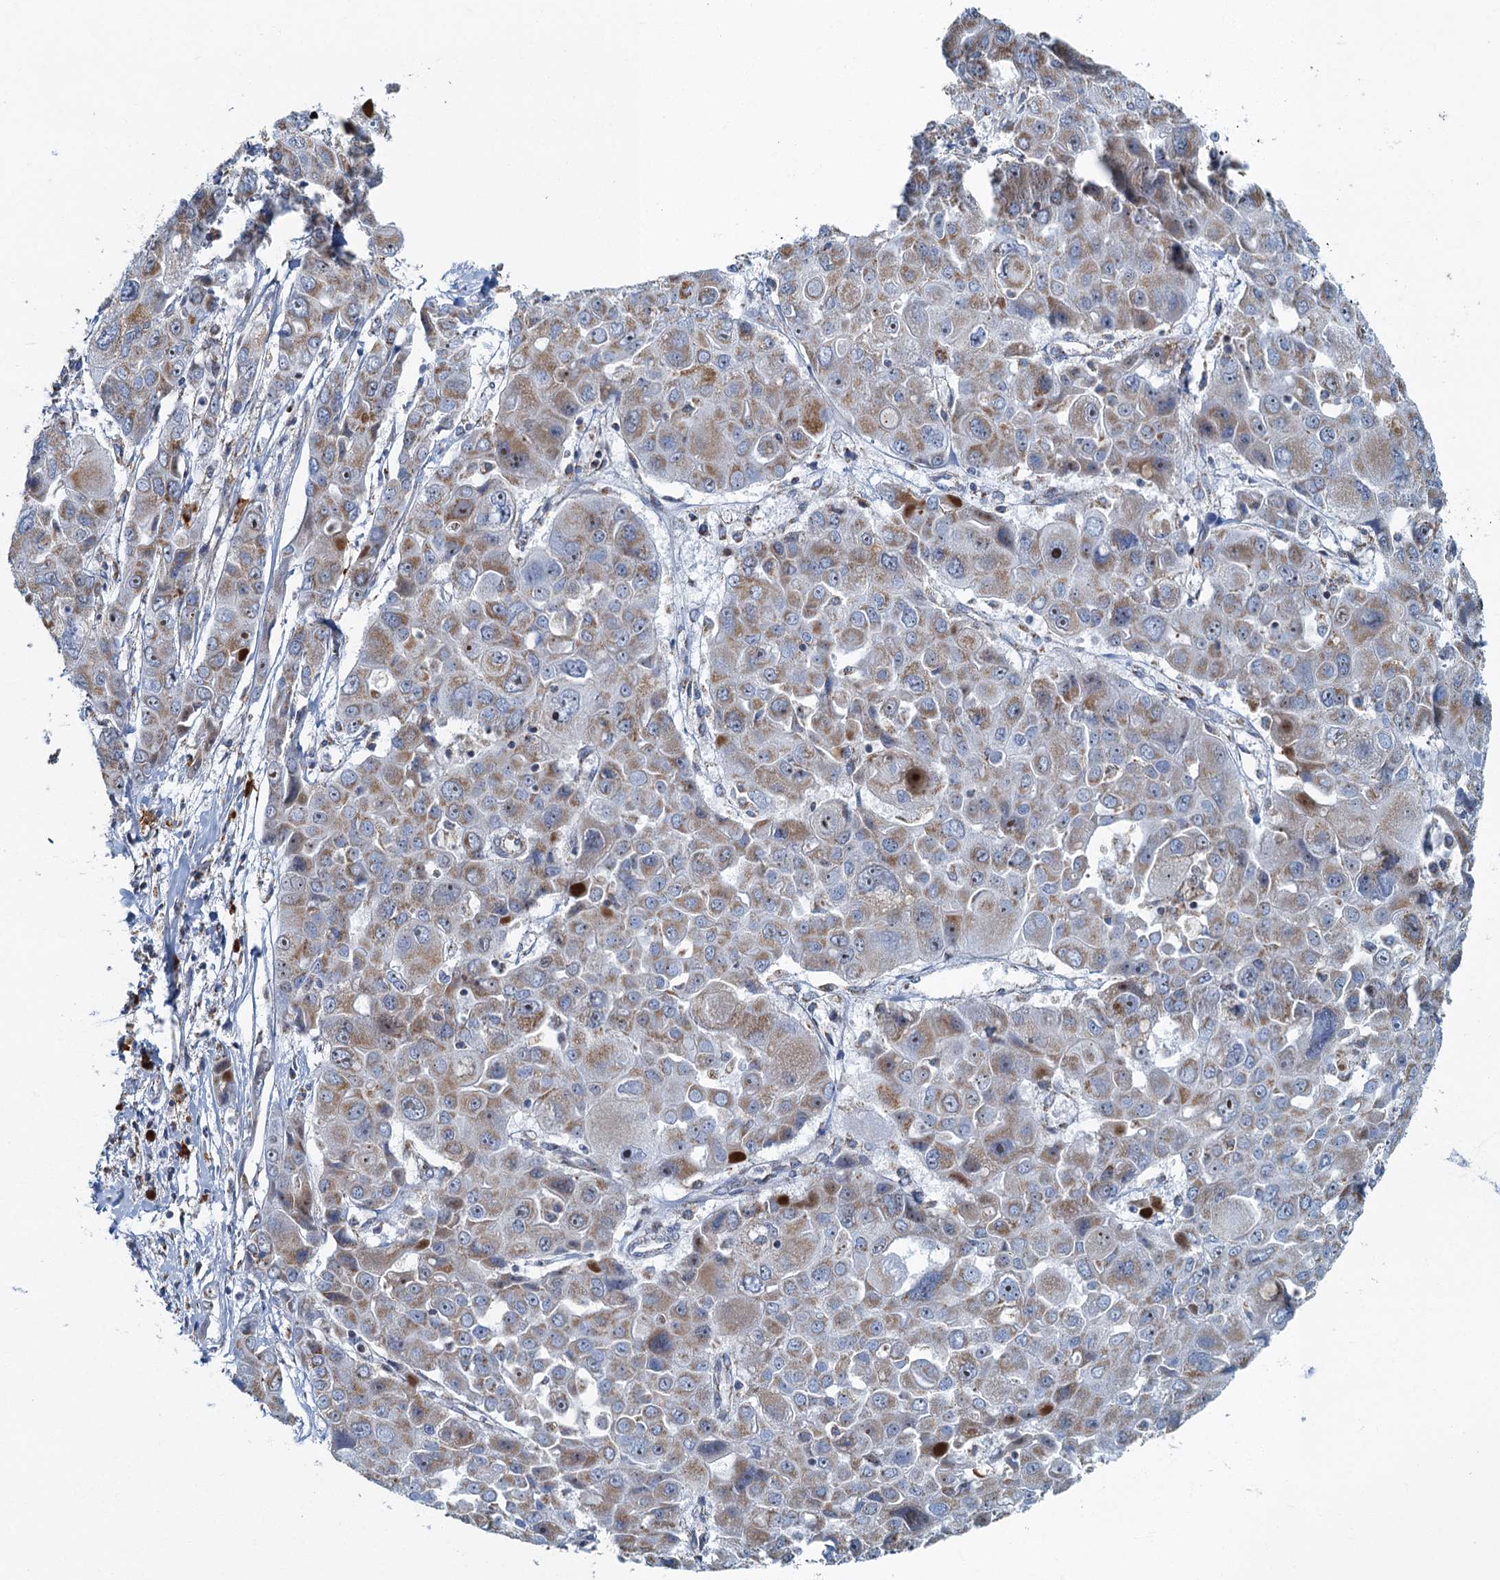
{"staining": {"intensity": "moderate", "quantity": "25%-75%", "location": "cytoplasmic/membranous"}, "tissue": "liver cancer", "cell_type": "Tumor cells", "image_type": "cancer", "snomed": [{"axis": "morphology", "description": "Cholangiocarcinoma"}, {"axis": "topography", "description": "Liver"}], "caption": "Immunohistochemical staining of human liver cancer demonstrates moderate cytoplasmic/membranous protein expression in approximately 25%-75% of tumor cells. (DAB IHC with brightfield microscopy, high magnification).", "gene": "RAD9B", "patient": {"sex": "male", "age": 67}}